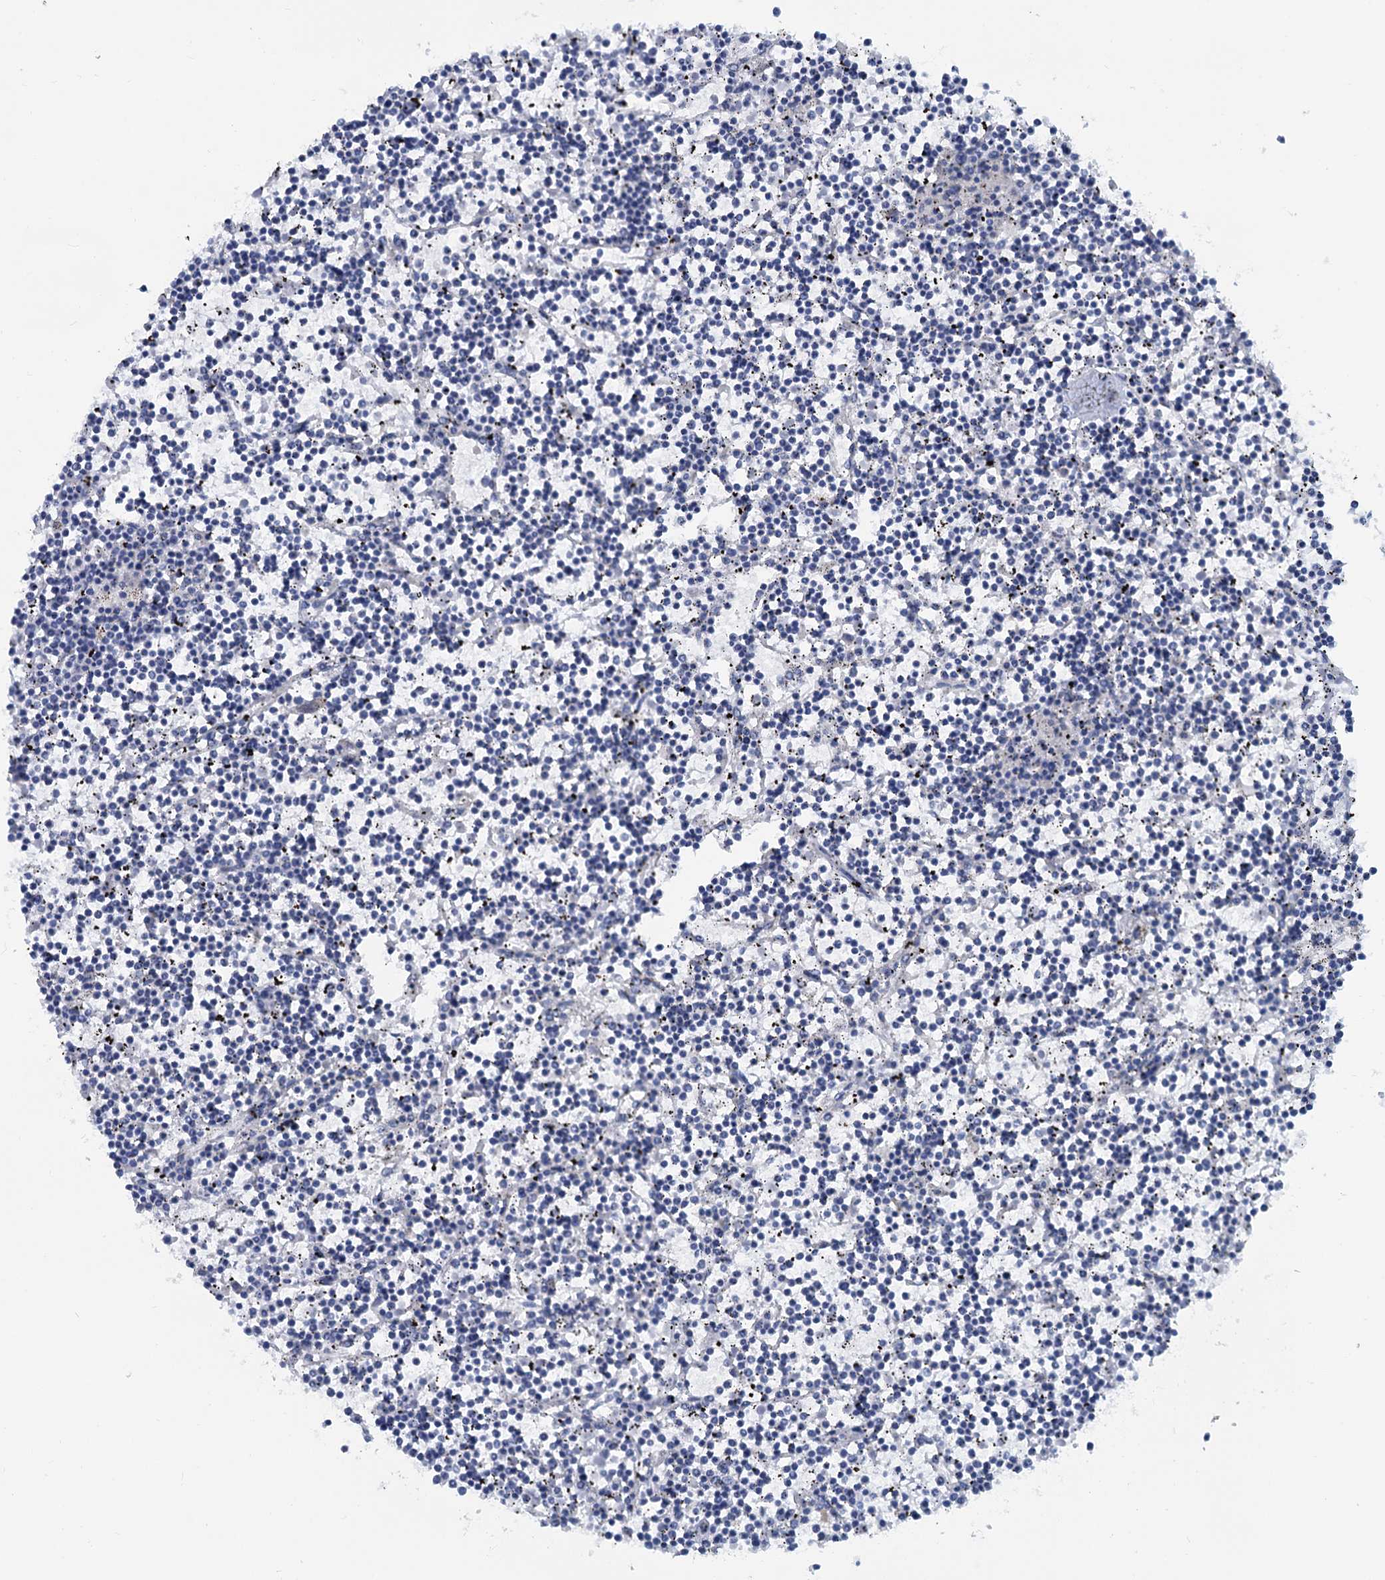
{"staining": {"intensity": "negative", "quantity": "none", "location": "none"}, "tissue": "lymphoma", "cell_type": "Tumor cells", "image_type": "cancer", "snomed": [{"axis": "morphology", "description": "Malignant lymphoma, non-Hodgkin's type, Low grade"}, {"axis": "topography", "description": "Spleen"}], "caption": "DAB (3,3'-diaminobenzidine) immunohistochemical staining of malignant lymphoma, non-Hodgkin's type (low-grade) shows no significant staining in tumor cells.", "gene": "SLC1A3", "patient": {"sex": "female", "age": 19}}